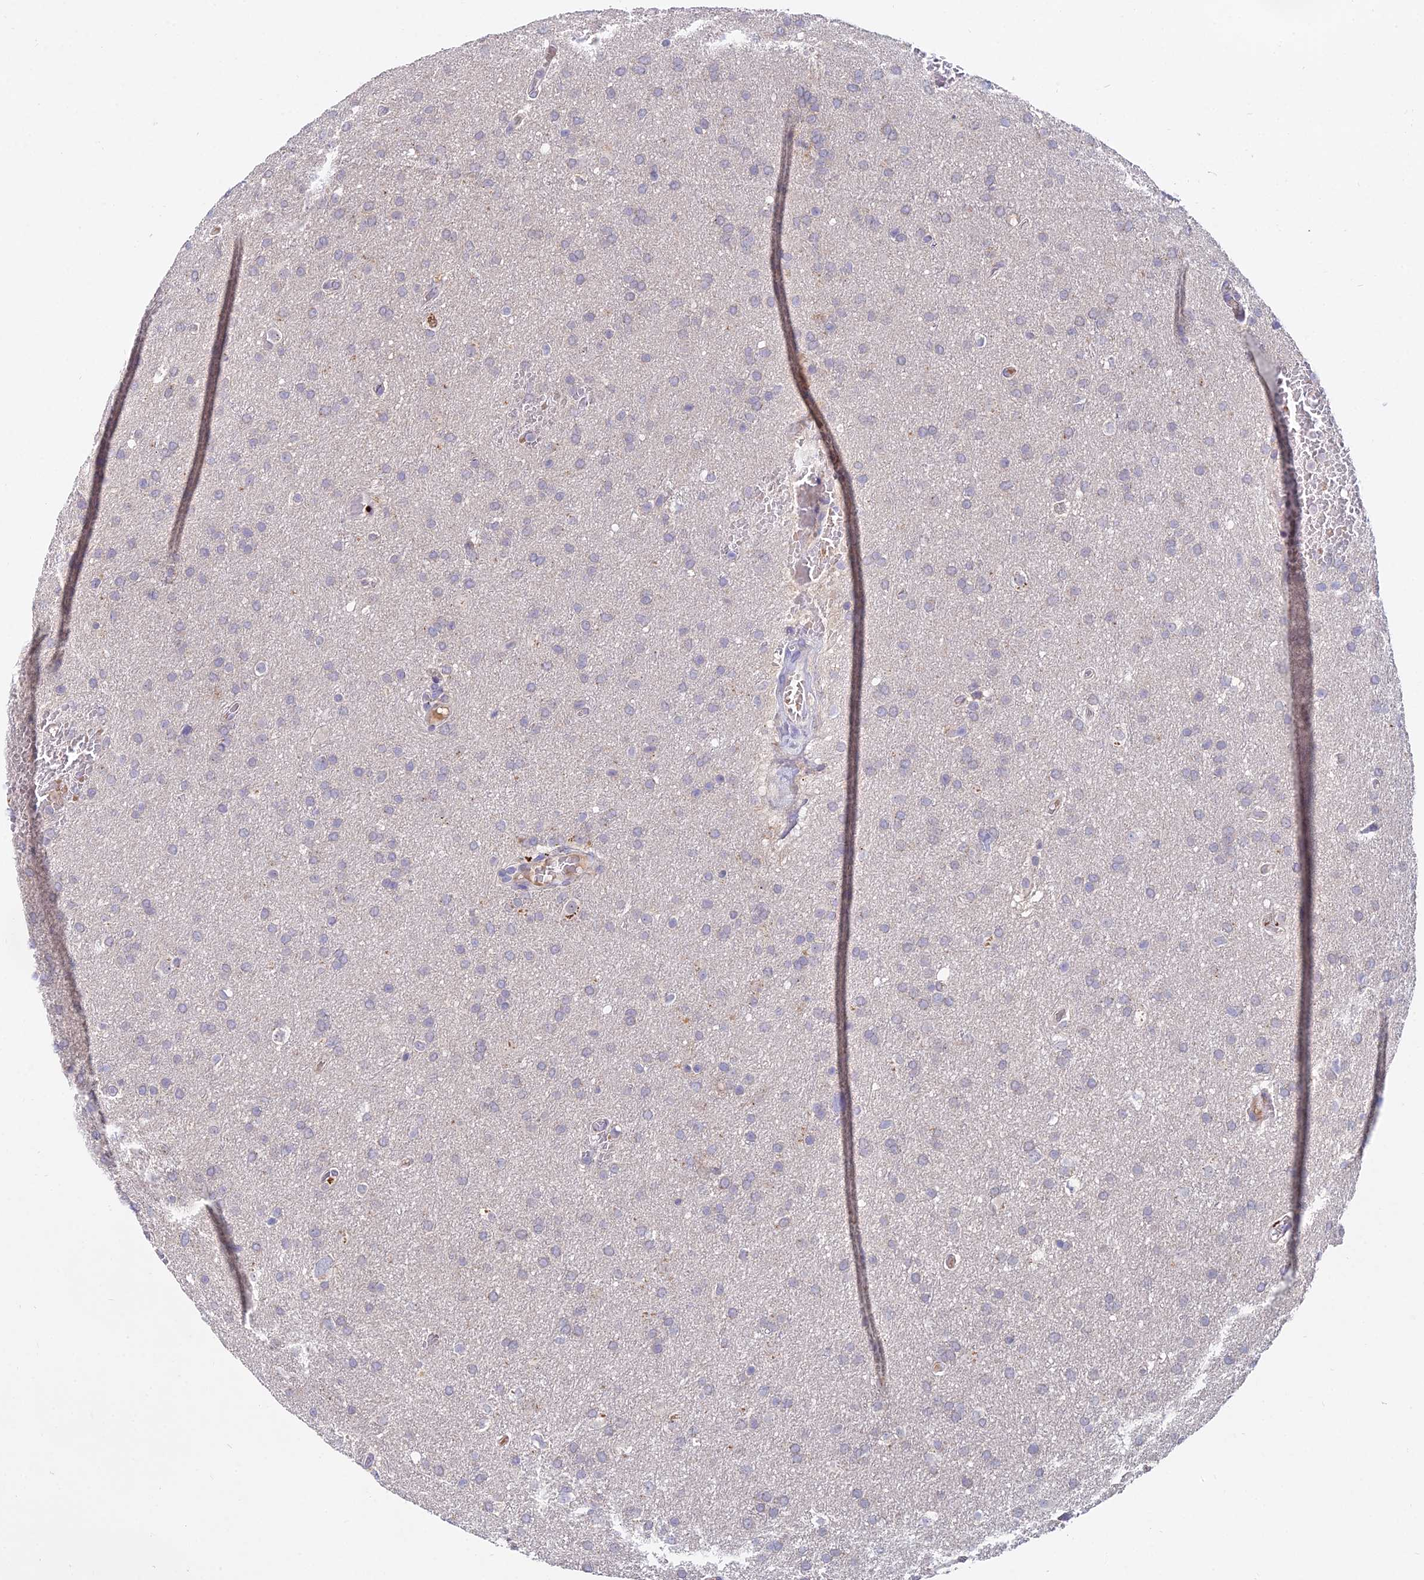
{"staining": {"intensity": "negative", "quantity": "none", "location": "none"}, "tissue": "glioma", "cell_type": "Tumor cells", "image_type": "cancer", "snomed": [{"axis": "morphology", "description": "Glioma, malignant, High grade"}, {"axis": "topography", "description": "Cerebral cortex"}], "caption": "Malignant glioma (high-grade) was stained to show a protein in brown. There is no significant expression in tumor cells.", "gene": "WDR43", "patient": {"sex": "female", "age": 36}}